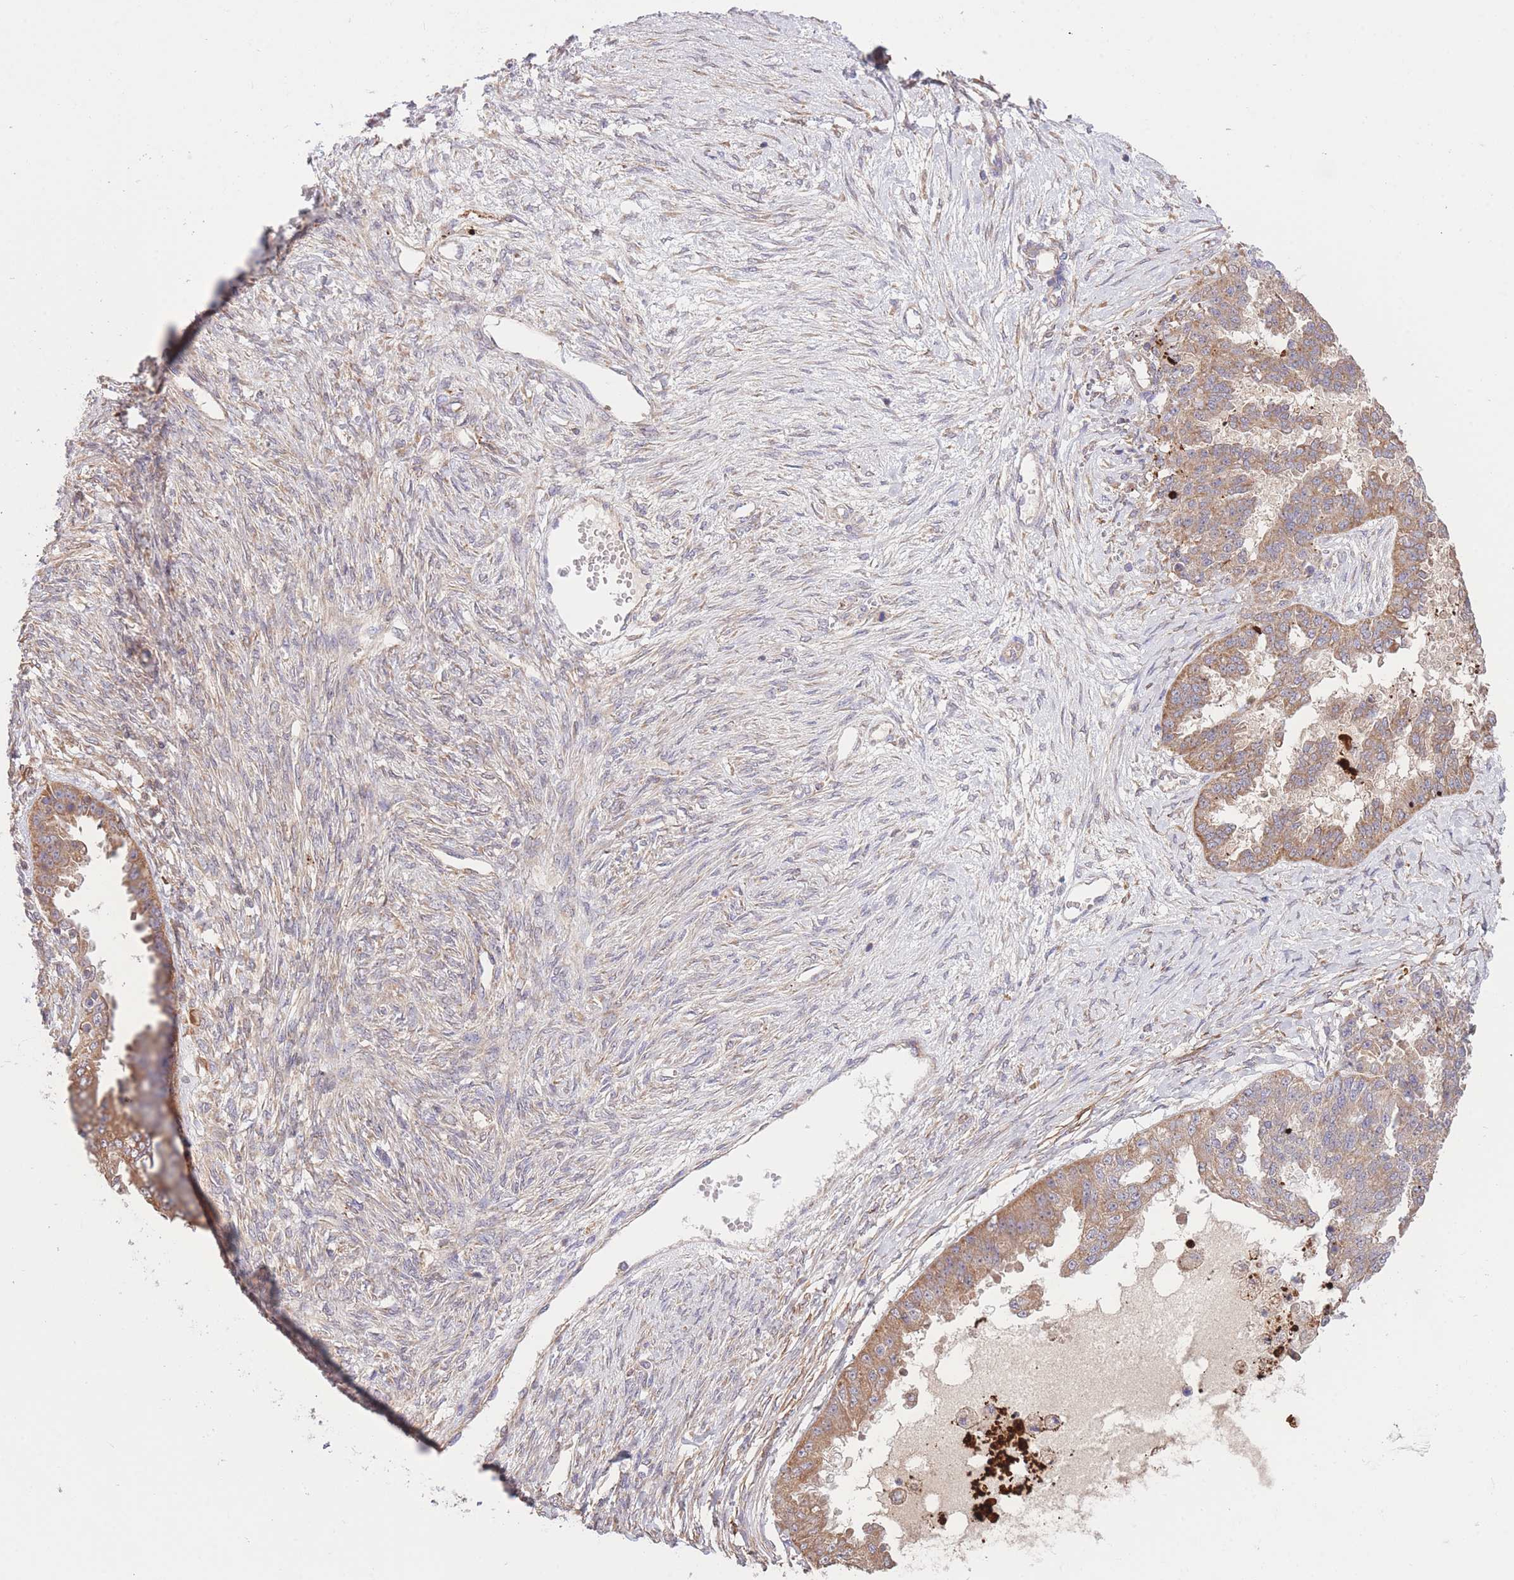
{"staining": {"intensity": "moderate", "quantity": ">75%", "location": "cytoplasmic/membranous"}, "tissue": "ovarian cancer", "cell_type": "Tumor cells", "image_type": "cancer", "snomed": [{"axis": "morphology", "description": "Cystadenocarcinoma, serous, NOS"}, {"axis": "topography", "description": "Ovary"}], "caption": "Tumor cells display moderate cytoplasmic/membranous staining in about >75% of cells in ovarian cancer.", "gene": "ATP13A2", "patient": {"sex": "female", "age": 58}}